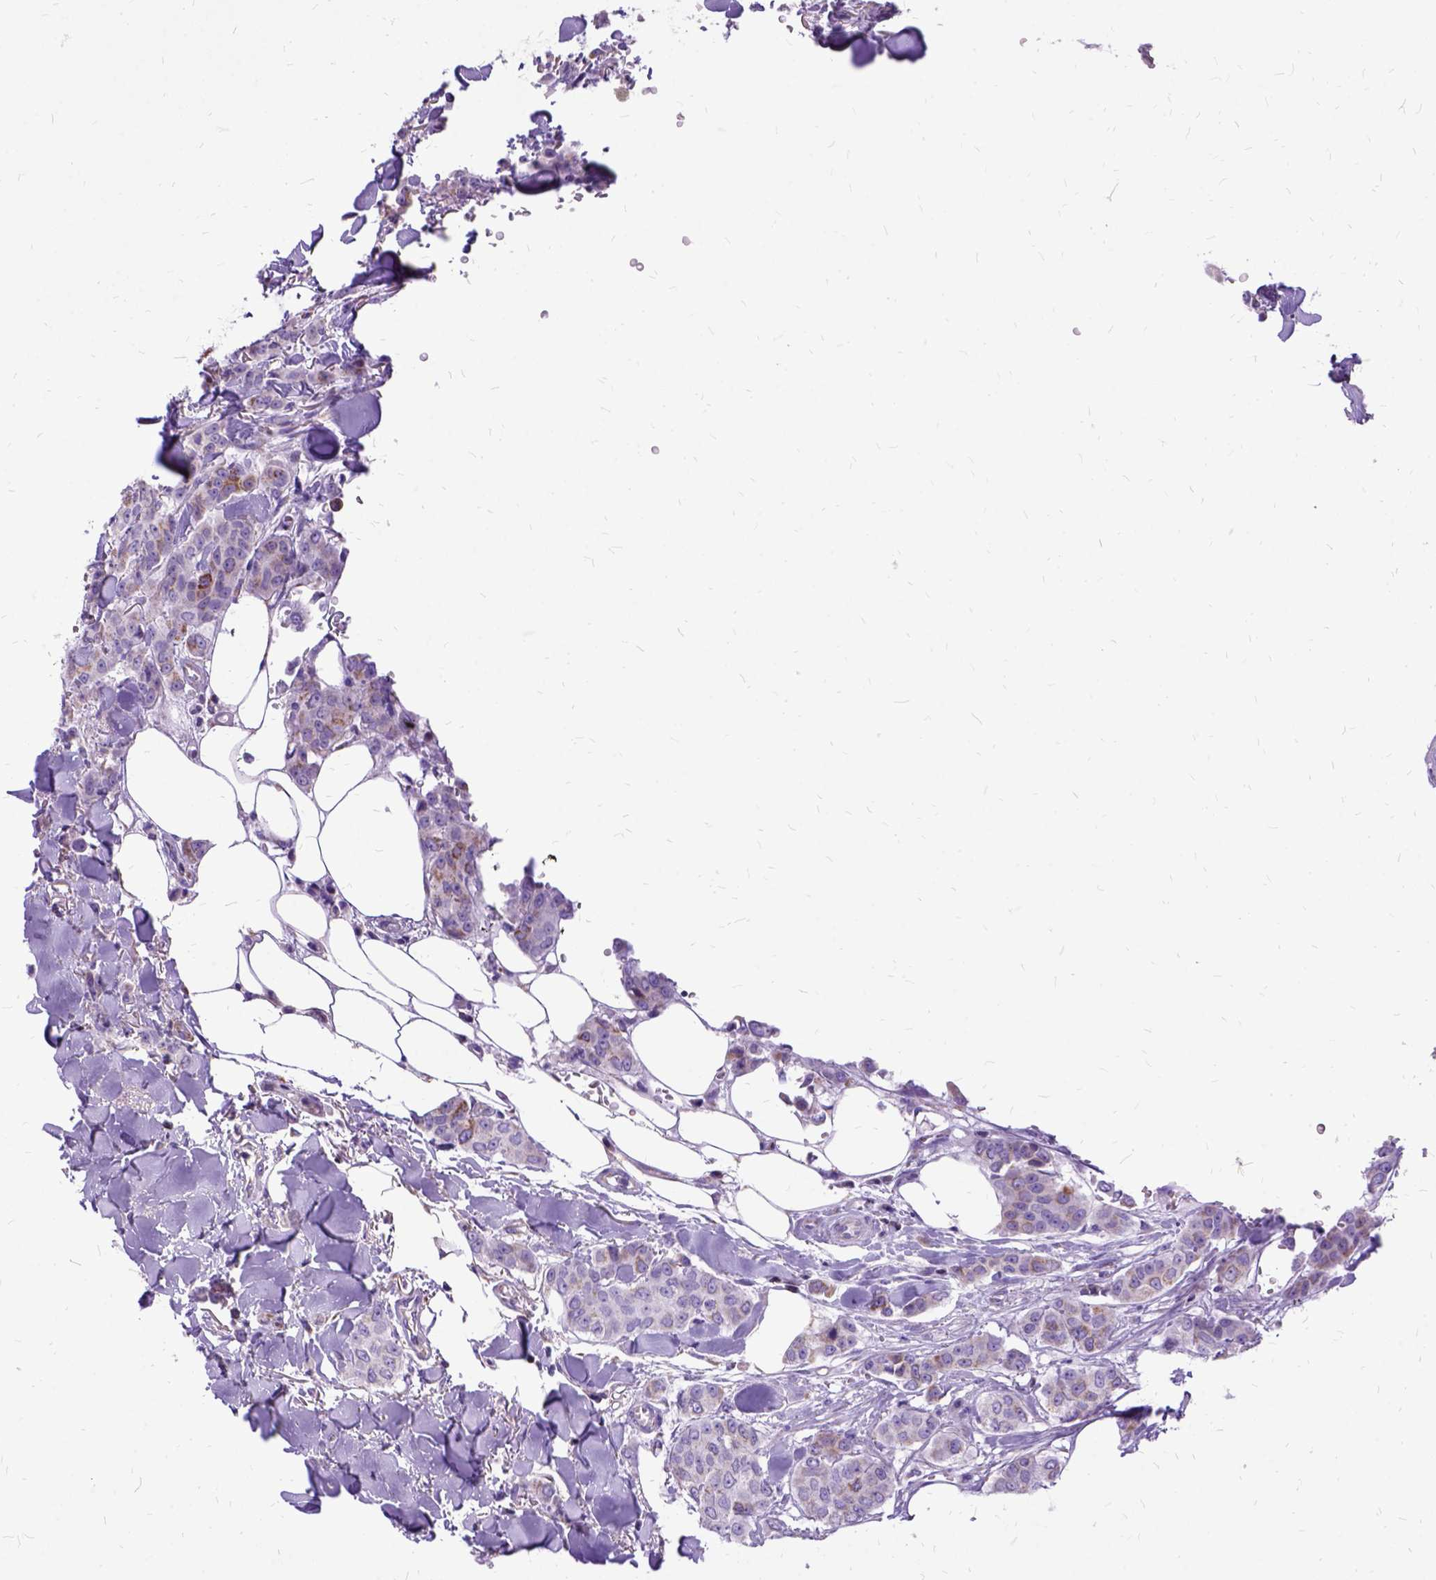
{"staining": {"intensity": "negative", "quantity": "none", "location": "none"}, "tissue": "breast cancer", "cell_type": "Tumor cells", "image_type": "cancer", "snomed": [{"axis": "morphology", "description": "Duct carcinoma"}, {"axis": "topography", "description": "Breast"}], "caption": "An IHC histopathology image of breast cancer is shown. There is no staining in tumor cells of breast cancer. (DAB (3,3'-diaminobenzidine) immunohistochemistry (IHC) visualized using brightfield microscopy, high magnification).", "gene": "OXCT1", "patient": {"sex": "female", "age": 94}}